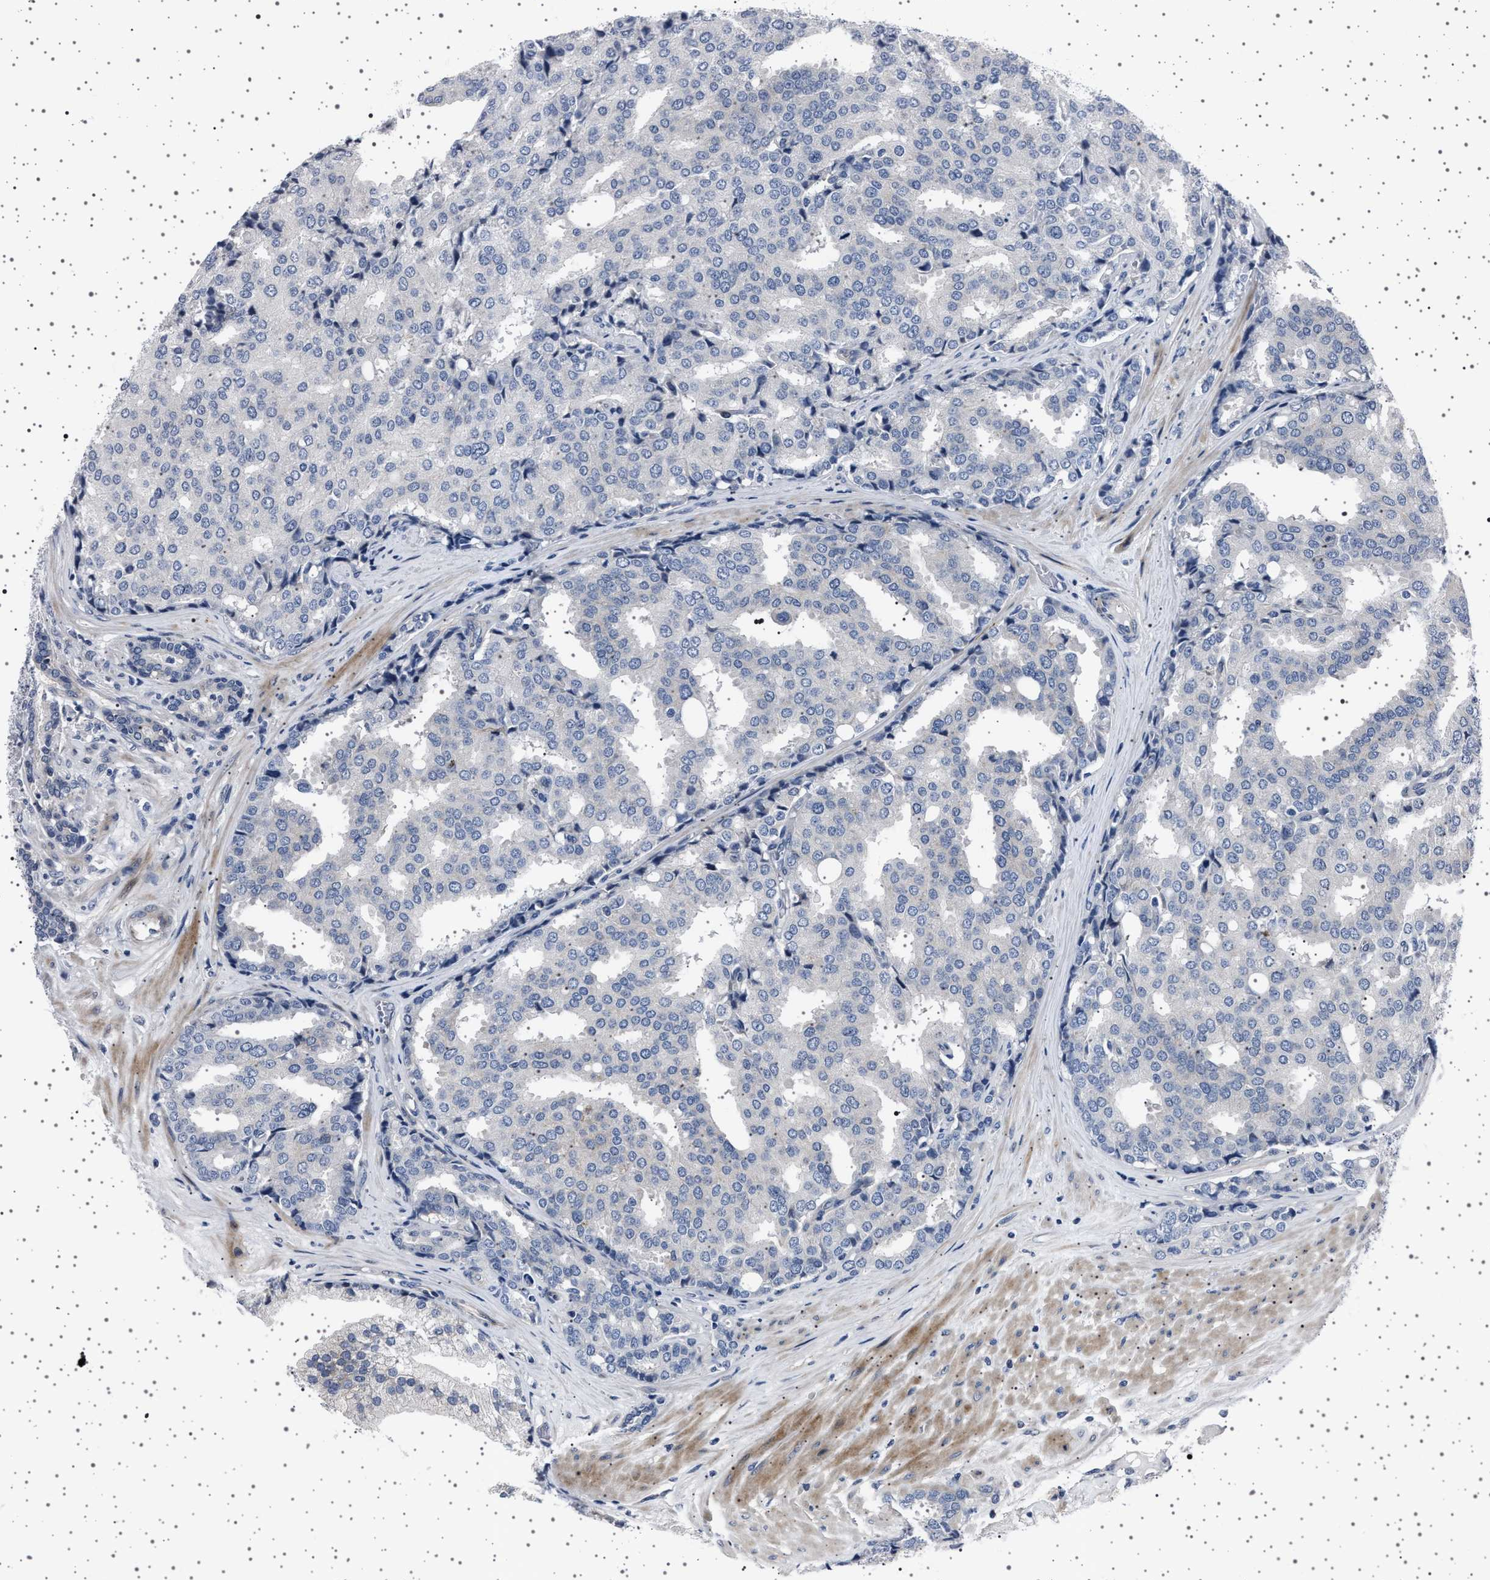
{"staining": {"intensity": "negative", "quantity": "none", "location": "none"}, "tissue": "prostate cancer", "cell_type": "Tumor cells", "image_type": "cancer", "snomed": [{"axis": "morphology", "description": "Adenocarcinoma, High grade"}, {"axis": "topography", "description": "Prostate"}], "caption": "A histopathology image of prostate cancer stained for a protein exhibits no brown staining in tumor cells.", "gene": "PAK5", "patient": {"sex": "male", "age": 50}}